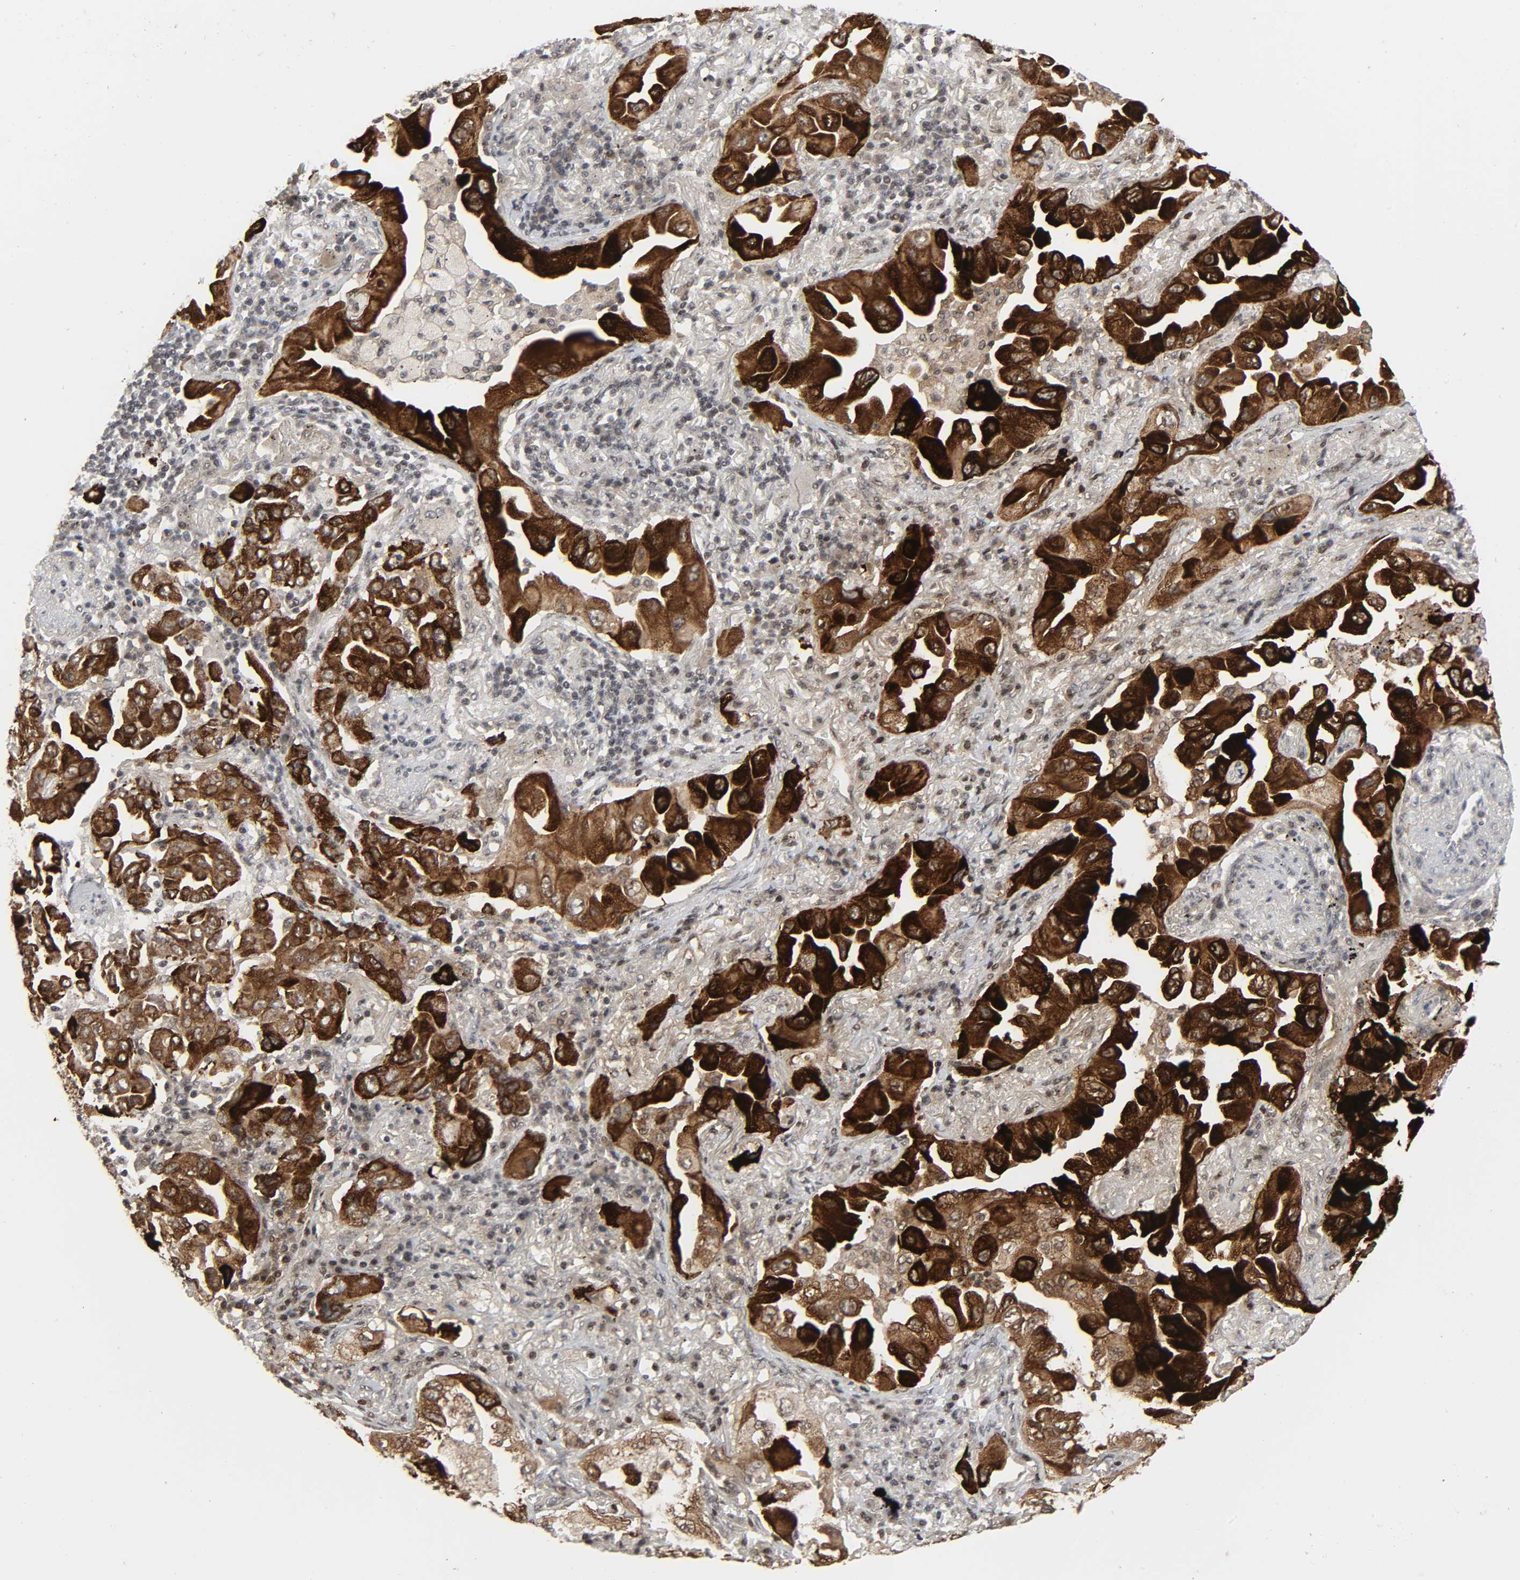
{"staining": {"intensity": "strong", "quantity": ">75%", "location": "cytoplasmic/membranous"}, "tissue": "lung cancer", "cell_type": "Tumor cells", "image_type": "cancer", "snomed": [{"axis": "morphology", "description": "Adenocarcinoma, NOS"}, {"axis": "topography", "description": "Lung"}], "caption": "A high amount of strong cytoplasmic/membranous expression is identified in approximately >75% of tumor cells in lung cancer (adenocarcinoma) tissue. (Brightfield microscopy of DAB IHC at high magnification).", "gene": "MUC1", "patient": {"sex": "female", "age": 65}}